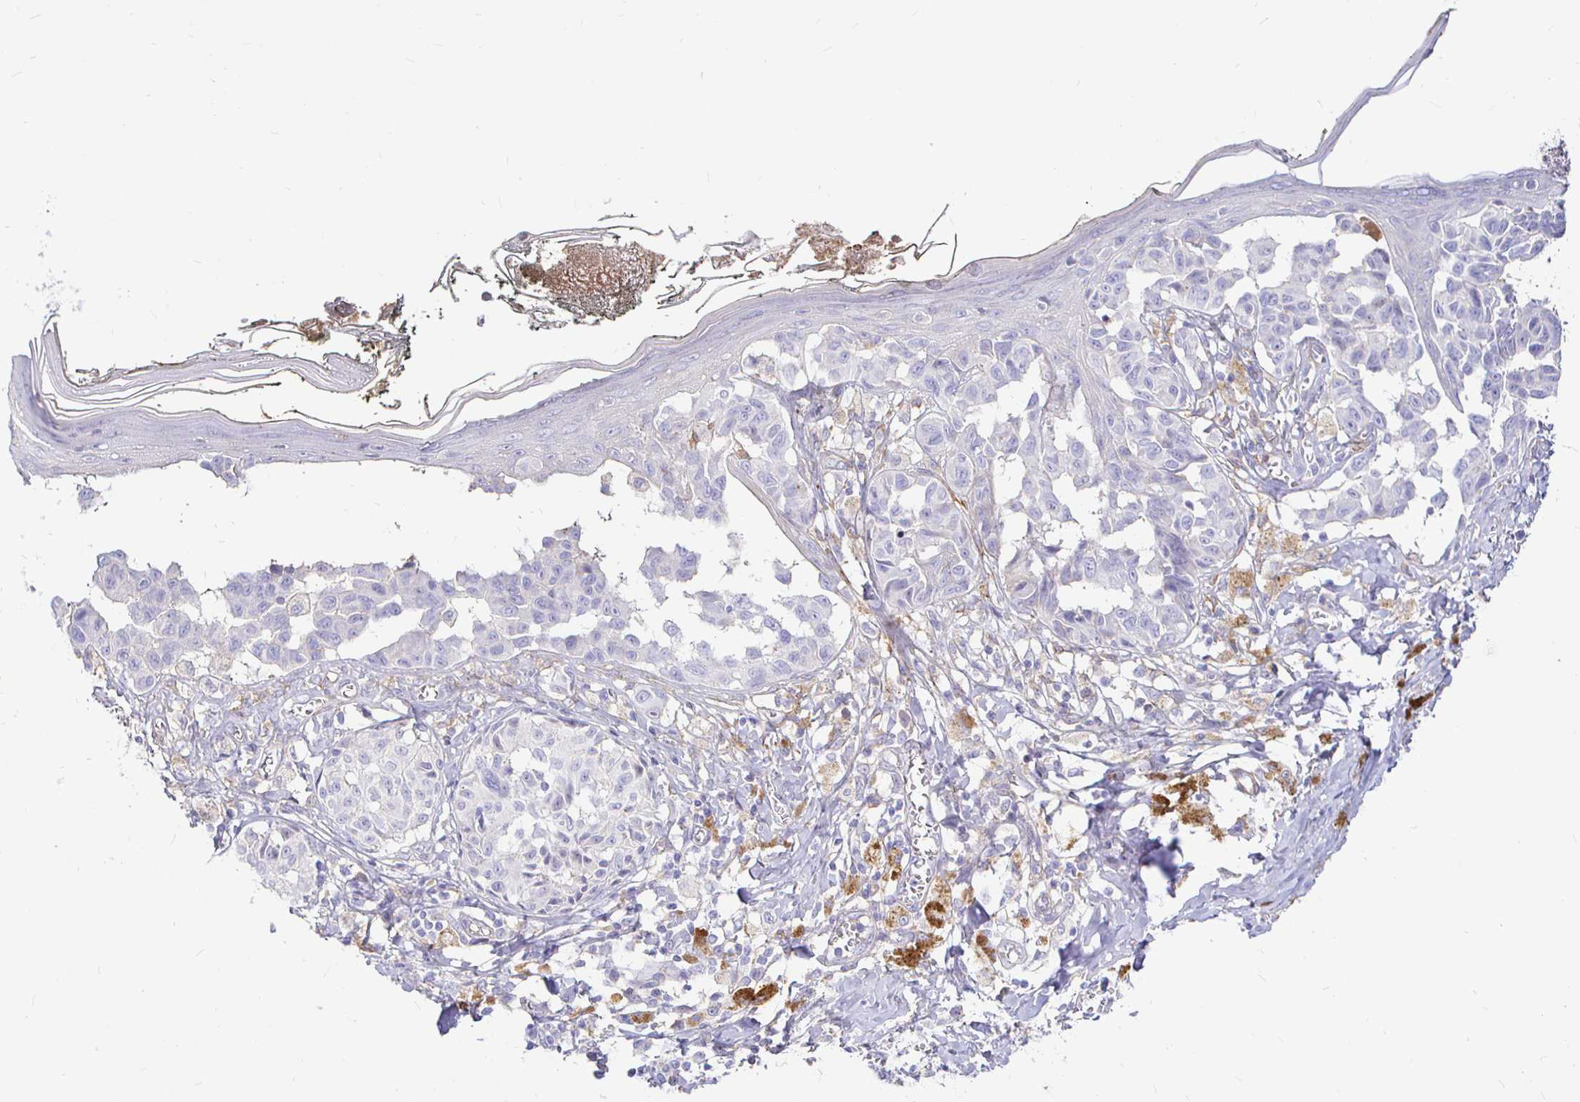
{"staining": {"intensity": "negative", "quantity": "none", "location": "none"}, "tissue": "melanoma", "cell_type": "Tumor cells", "image_type": "cancer", "snomed": [{"axis": "morphology", "description": "Malignant melanoma, NOS"}, {"axis": "topography", "description": "Skin"}], "caption": "Immunohistochemistry (IHC) histopathology image of human melanoma stained for a protein (brown), which shows no staining in tumor cells.", "gene": "PALM2AKAP2", "patient": {"sex": "female", "age": 43}}